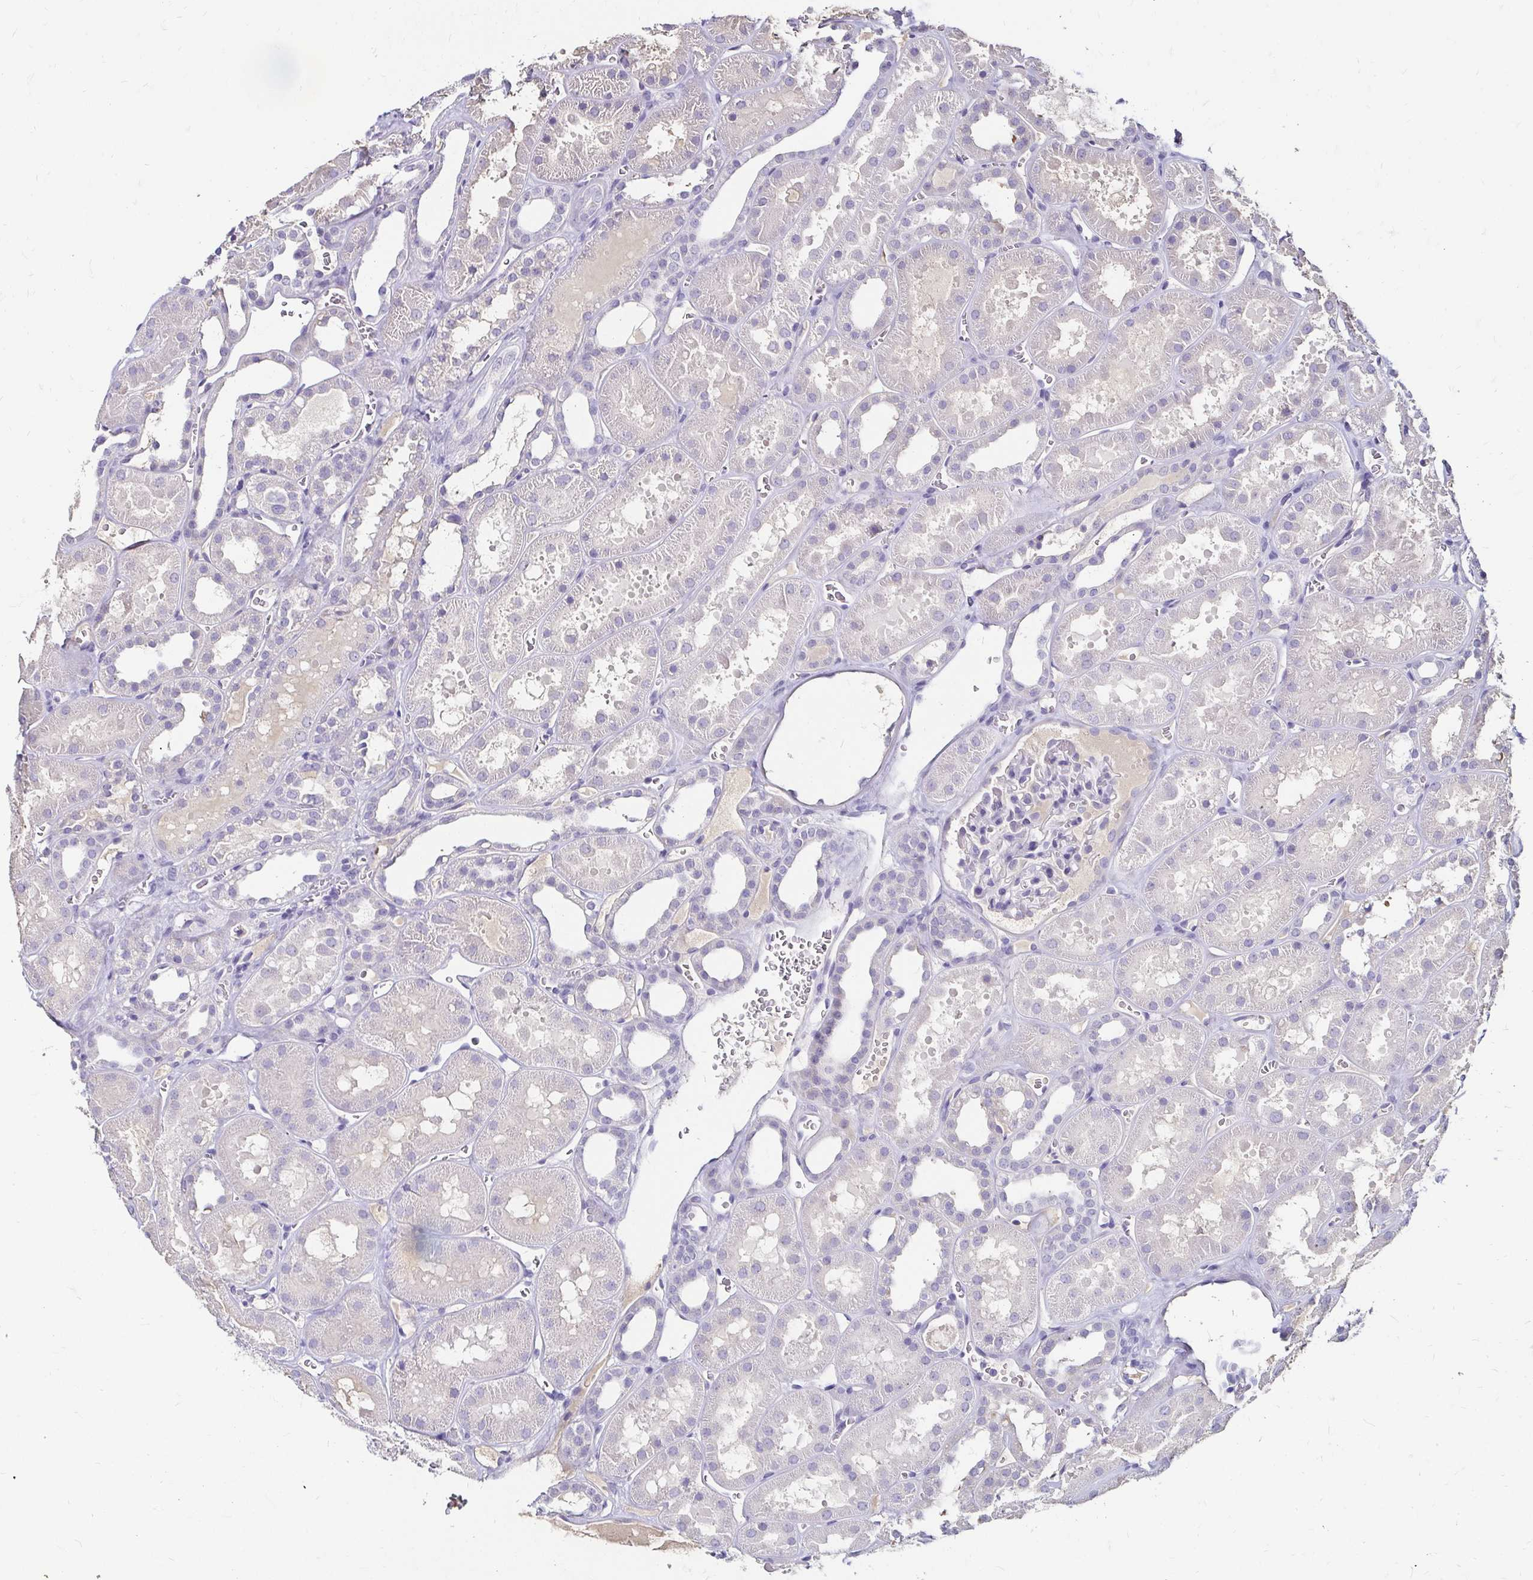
{"staining": {"intensity": "negative", "quantity": "none", "location": "none"}, "tissue": "kidney", "cell_type": "Cells in glomeruli", "image_type": "normal", "snomed": [{"axis": "morphology", "description": "Normal tissue, NOS"}, {"axis": "topography", "description": "Kidney"}], "caption": "Immunohistochemical staining of benign human kidney shows no significant positivity in cells in glomeruli. Brightfield microscopy of immunohistochemistry stained with DAB (brown) and hematoxylin (blue), captured at high magnification.", "gene": "SCG3", "patient": {"sex": "female", "age": 41}}